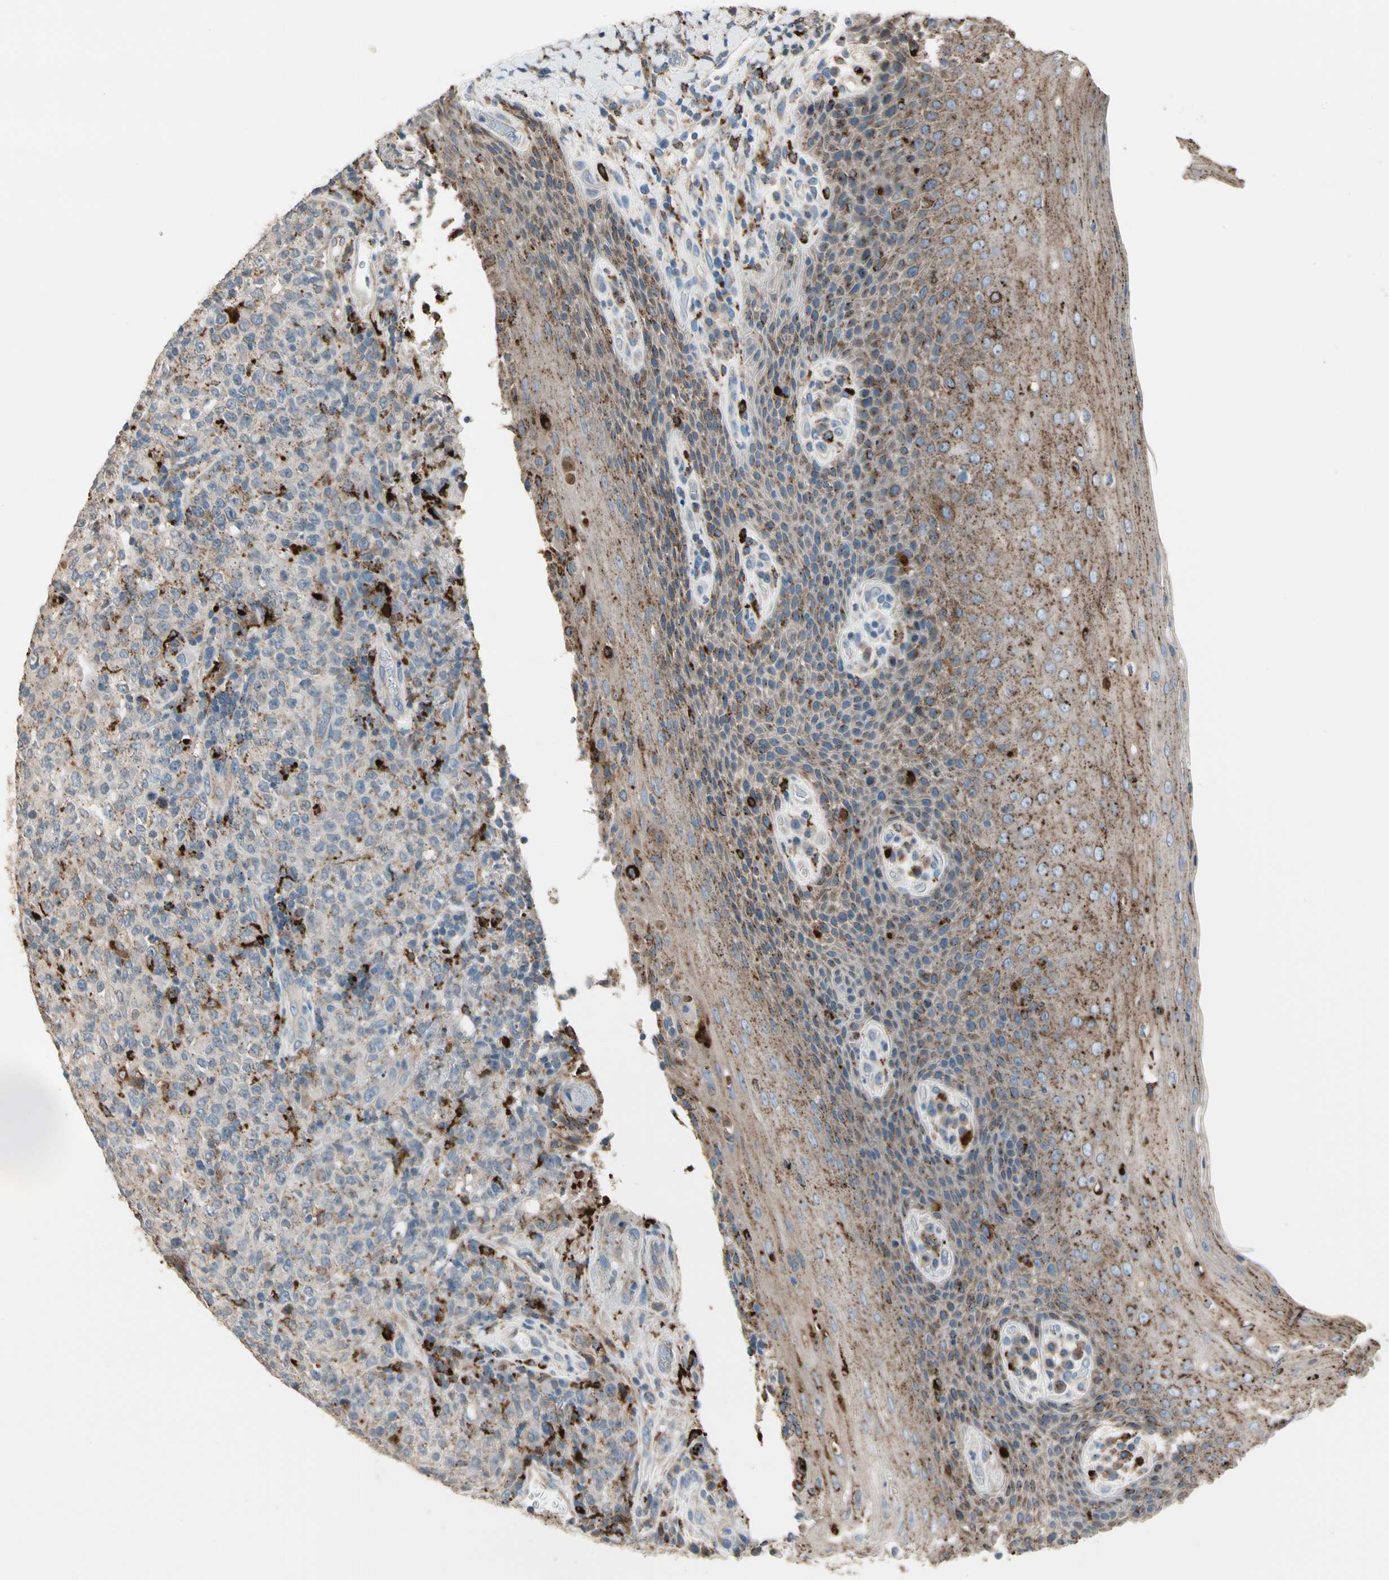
{"staining": {"intensity": "strong", "quantity": "<25%", "location": "cytoplasmic/membranous"}, "tissue": "lymphoma", "cell_type": "Tumor cells", "image_type": "cancer", "snomed": [{"axis": "morphology", "description": "Malignant lymphoma, non-Hodgkin's type, High grade"}, {"axis": "topography", "description": "Tonsil"}], "caption": "The photomicrograph demonstrates staining of malignant lymphoma, non-Hodgkin's type (high-grade), revealing strong cytoplasmic/membranous protein positivity (brown color) within tumor cells.", "gene": "GM2A", "patient": {"sex": "female", "age": 36}}